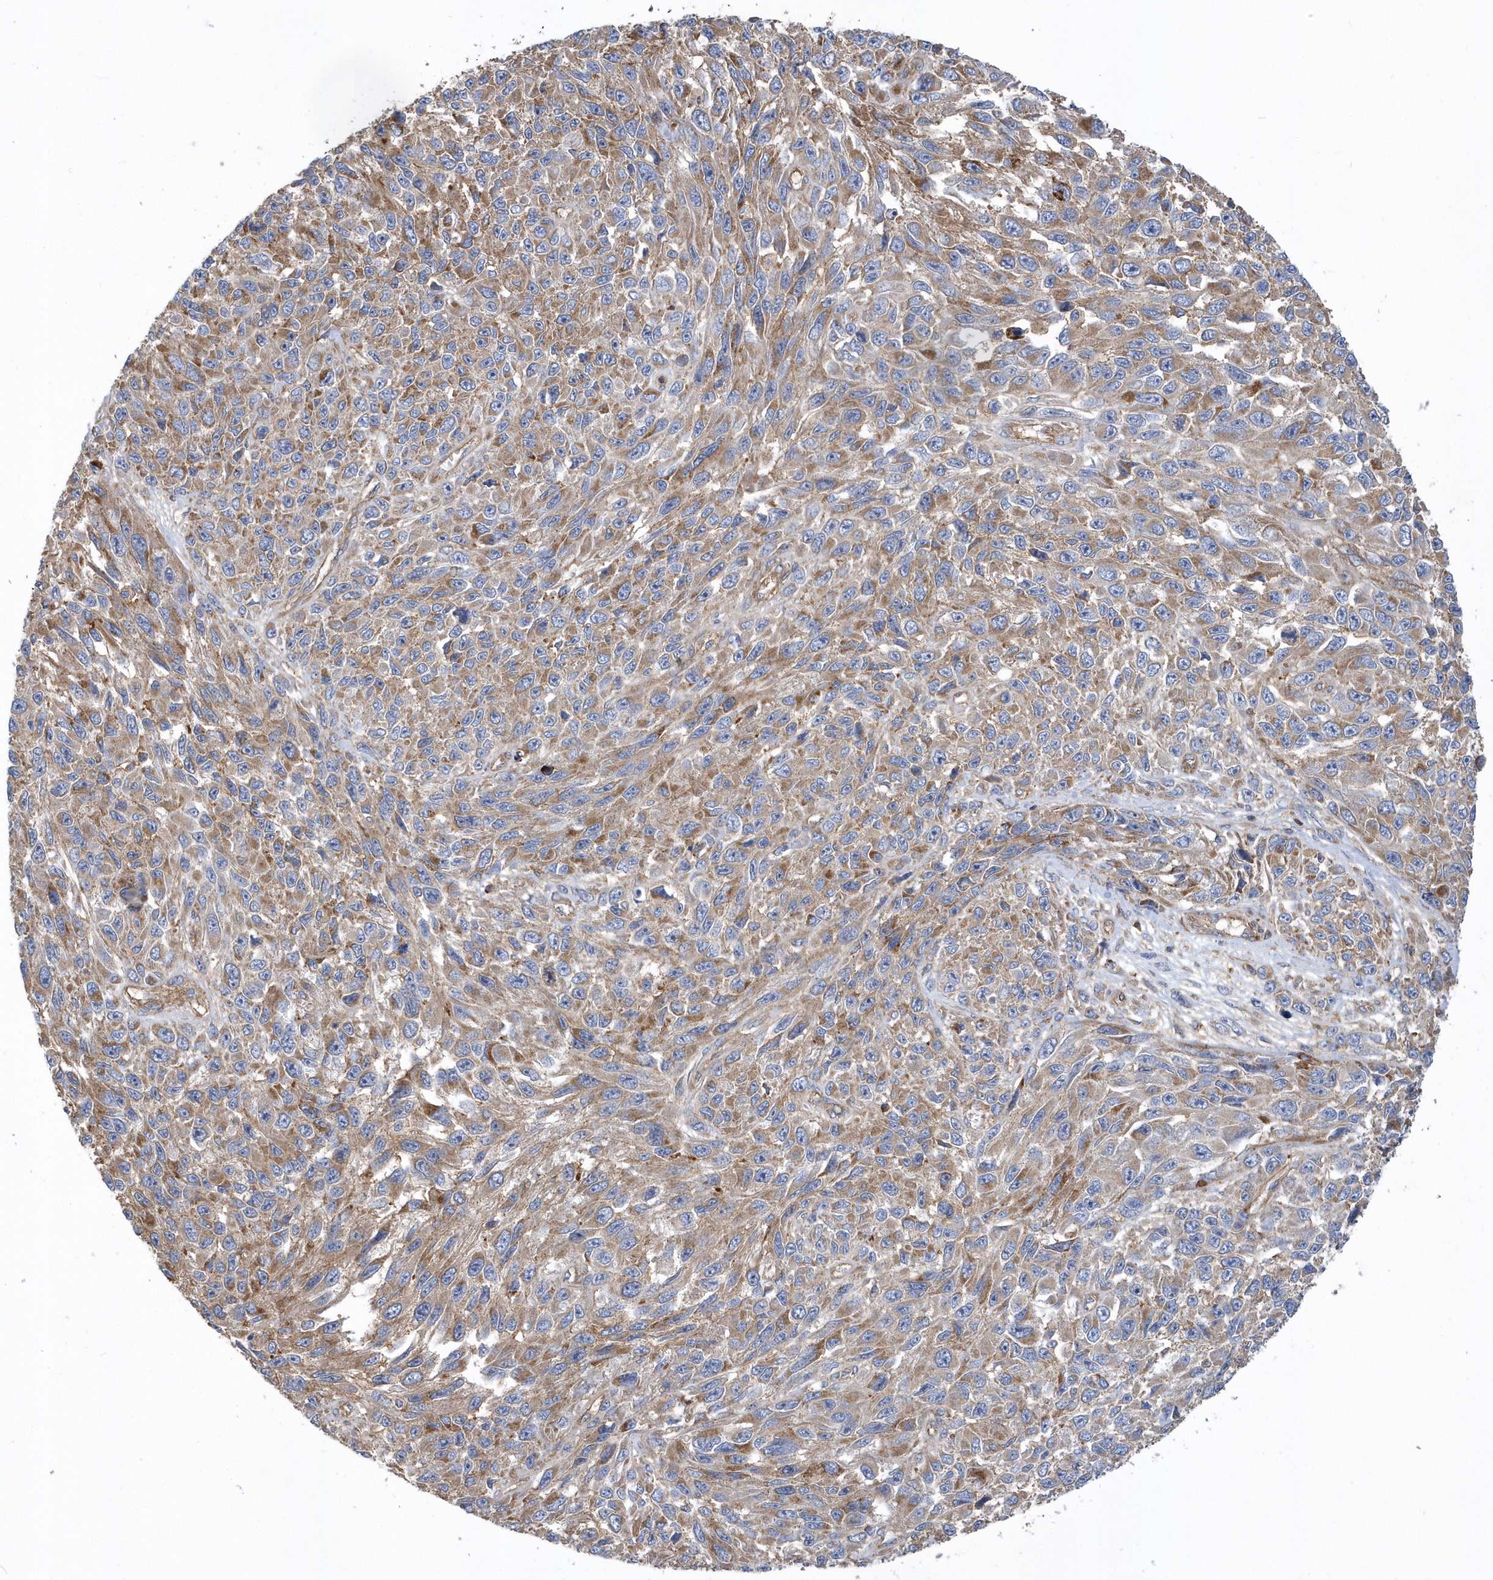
{"staining": {"intensity": "moderate", "quantity": ">75%", "location": "cytoplasmic/membranous"}, "tissue": "melanoma", "cell_type": "Tumor cells", "image_type": "cancer", "snomed": [{"axis": "morphology", "description": "Malignant melanoma, NOS"}, {"axis": "topography", "description": "Skin"}], "caption": "Malignant melanoma stained with DAB (3,3'-diaminobenzidine) immunohistochemistry reveals medium levels of moderate cytoplasmic/membranous positivity in approximately >75% of tumor cells.", "gene": "TRAIP", "patient": {"sex": "female", "age": 96}}